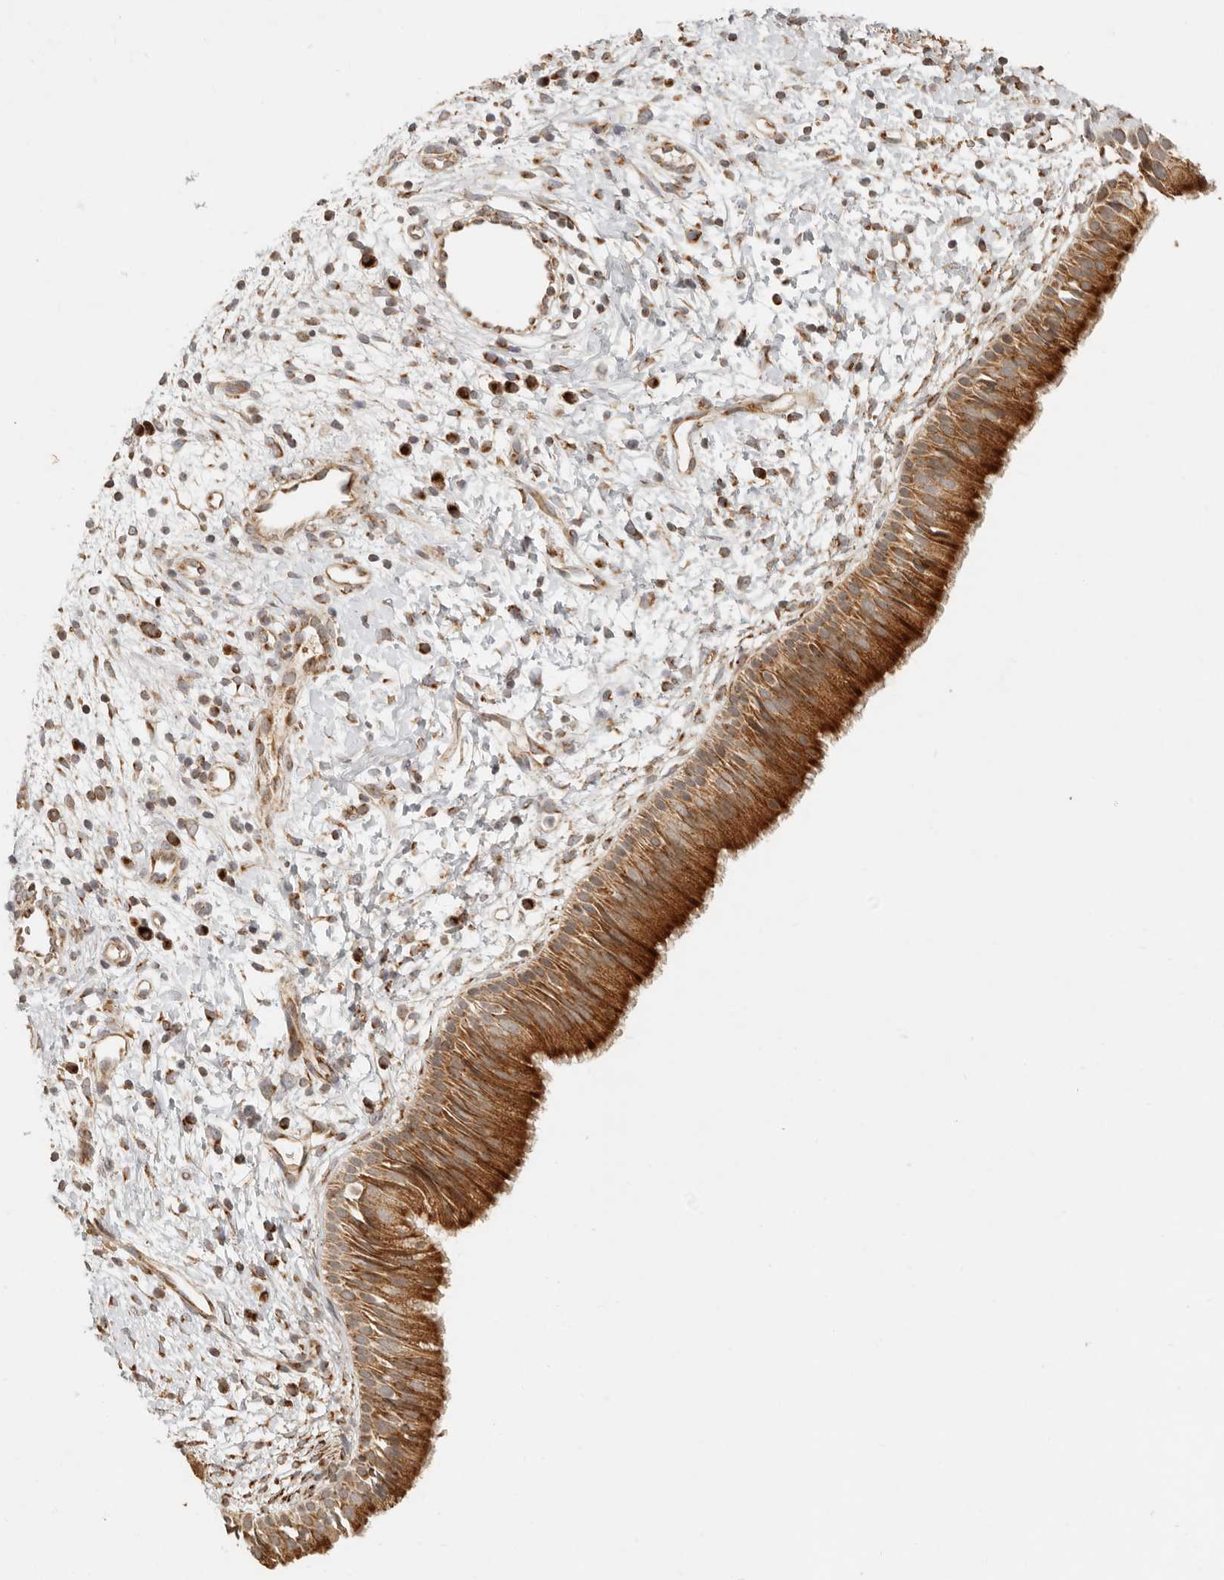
{"staining": {"intensity": "strong", "quantity": ">75%", "location": "cytoplasmic/membranous"}, "tissue": "nasopharynx", "cell_type": "Respiratory epithelial cells", "image_type": "normal", "snomed": [{"axis": "morphology", "description": "Normal tissue, NOS"}, {"axis": "topography", "description": "Nasopharynx"}], "caption": "Immunohistochemical staining of normal nasopharynx exhibits strong cytoplasmic/membranous protein staining in about >75% of respiratory epithelial cells. (Stains: DAB (3,3'-diaminobenzidine) in brown, nuclei in blue, Microscopy: brightfield microscopy at high magnification).", "gene": "MRPL55", "patient": {"sex": "male", "age": 22}}